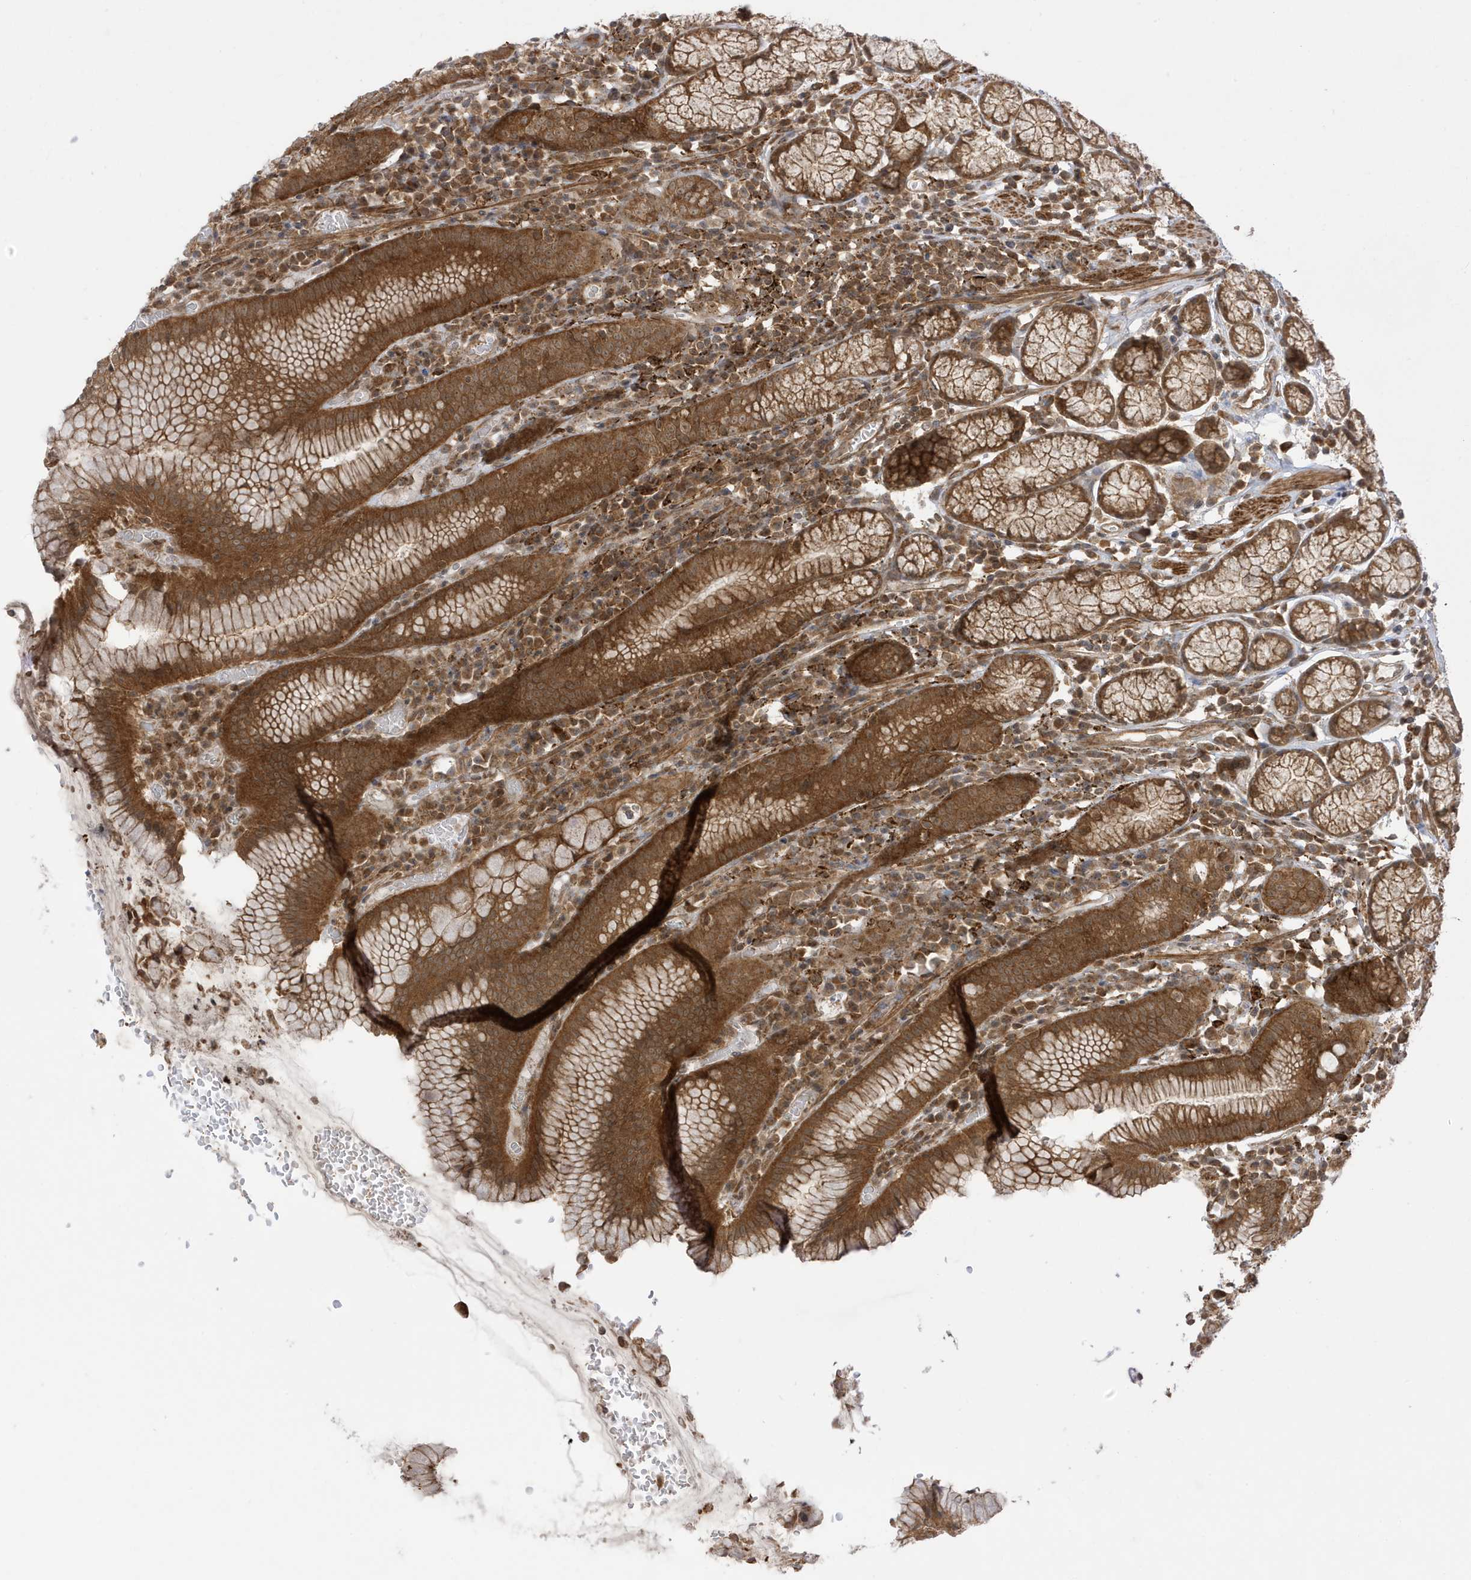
{"staining": {"intensity": "strong", "quantity": ">75%", "location": "cytoplasmic/membranous"}, "tissue": "stomach", "cell_type": "Glandular cells", "image_type": "normal", "snomed": [{"axis": "morphology", "description": "Normal tissue, NOS"}, {"axis": "topography", "description": "Stomach"}], "caption": "Protein expression analysis of normal stomach shows strong cytoplasmic/membranous positivity in about >75% of glandular cells.", "gene": "DHX36", "patient": {"sex": "male", "age": 55}}